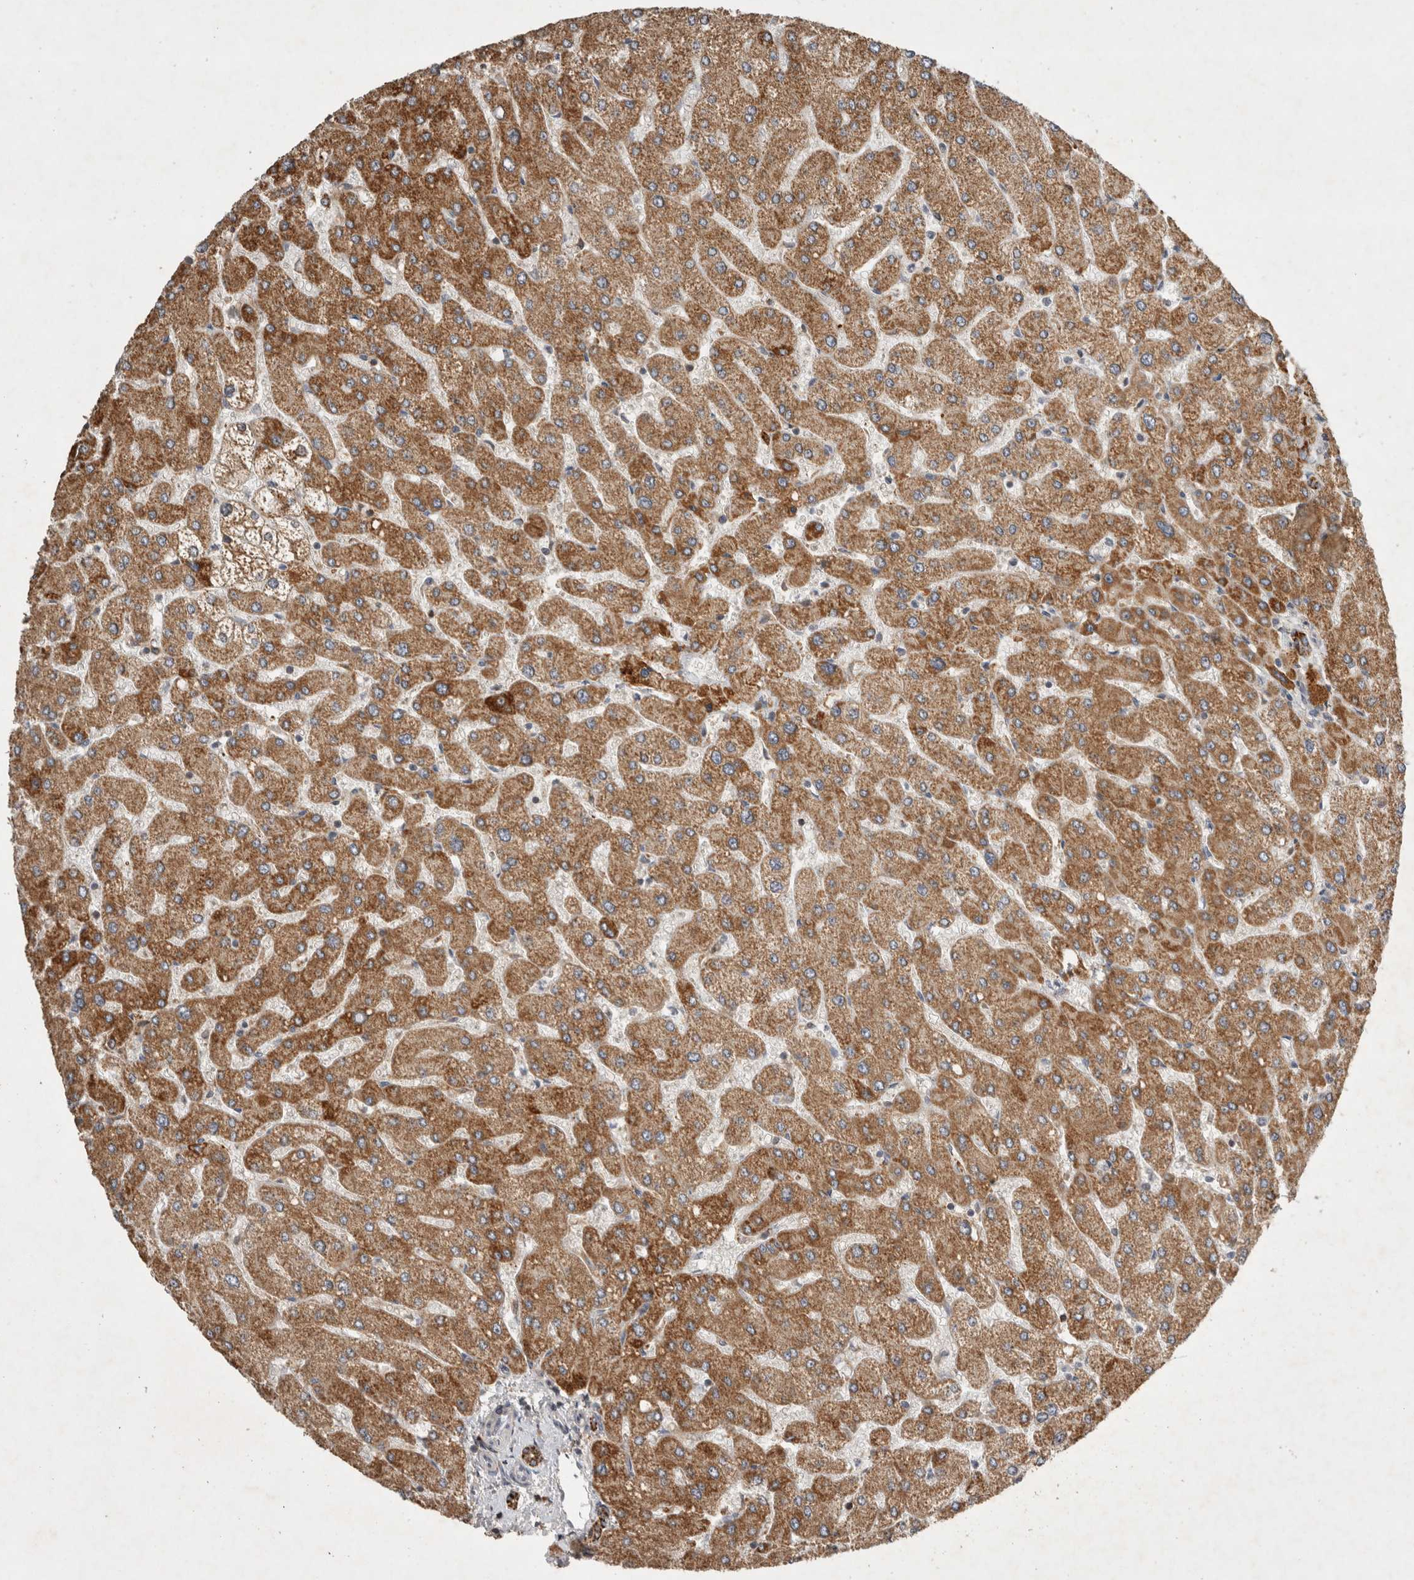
{"staining": {"intensity": "strong", "quantity": ">75%", "location": "cytoplasmic/membranous"}, "tissue": "liver", "cell_type": "Cholangiocytes", "image_type": "normal", "snomed": [{"axis": "morphology", "description": "Normal tissue, NOS"}, {"axis": "topography", "description": "Liver"}], "caption": "An immunohistochemistry (IHC) histopathology image of unremarkable tissue is shown. Protein staining in brown highlights strong cytoplasmic/membranous positivity in liver within cholangiocytes.", "gene": "SERAC1", "patient": {"sex": "male", "age": 55}}